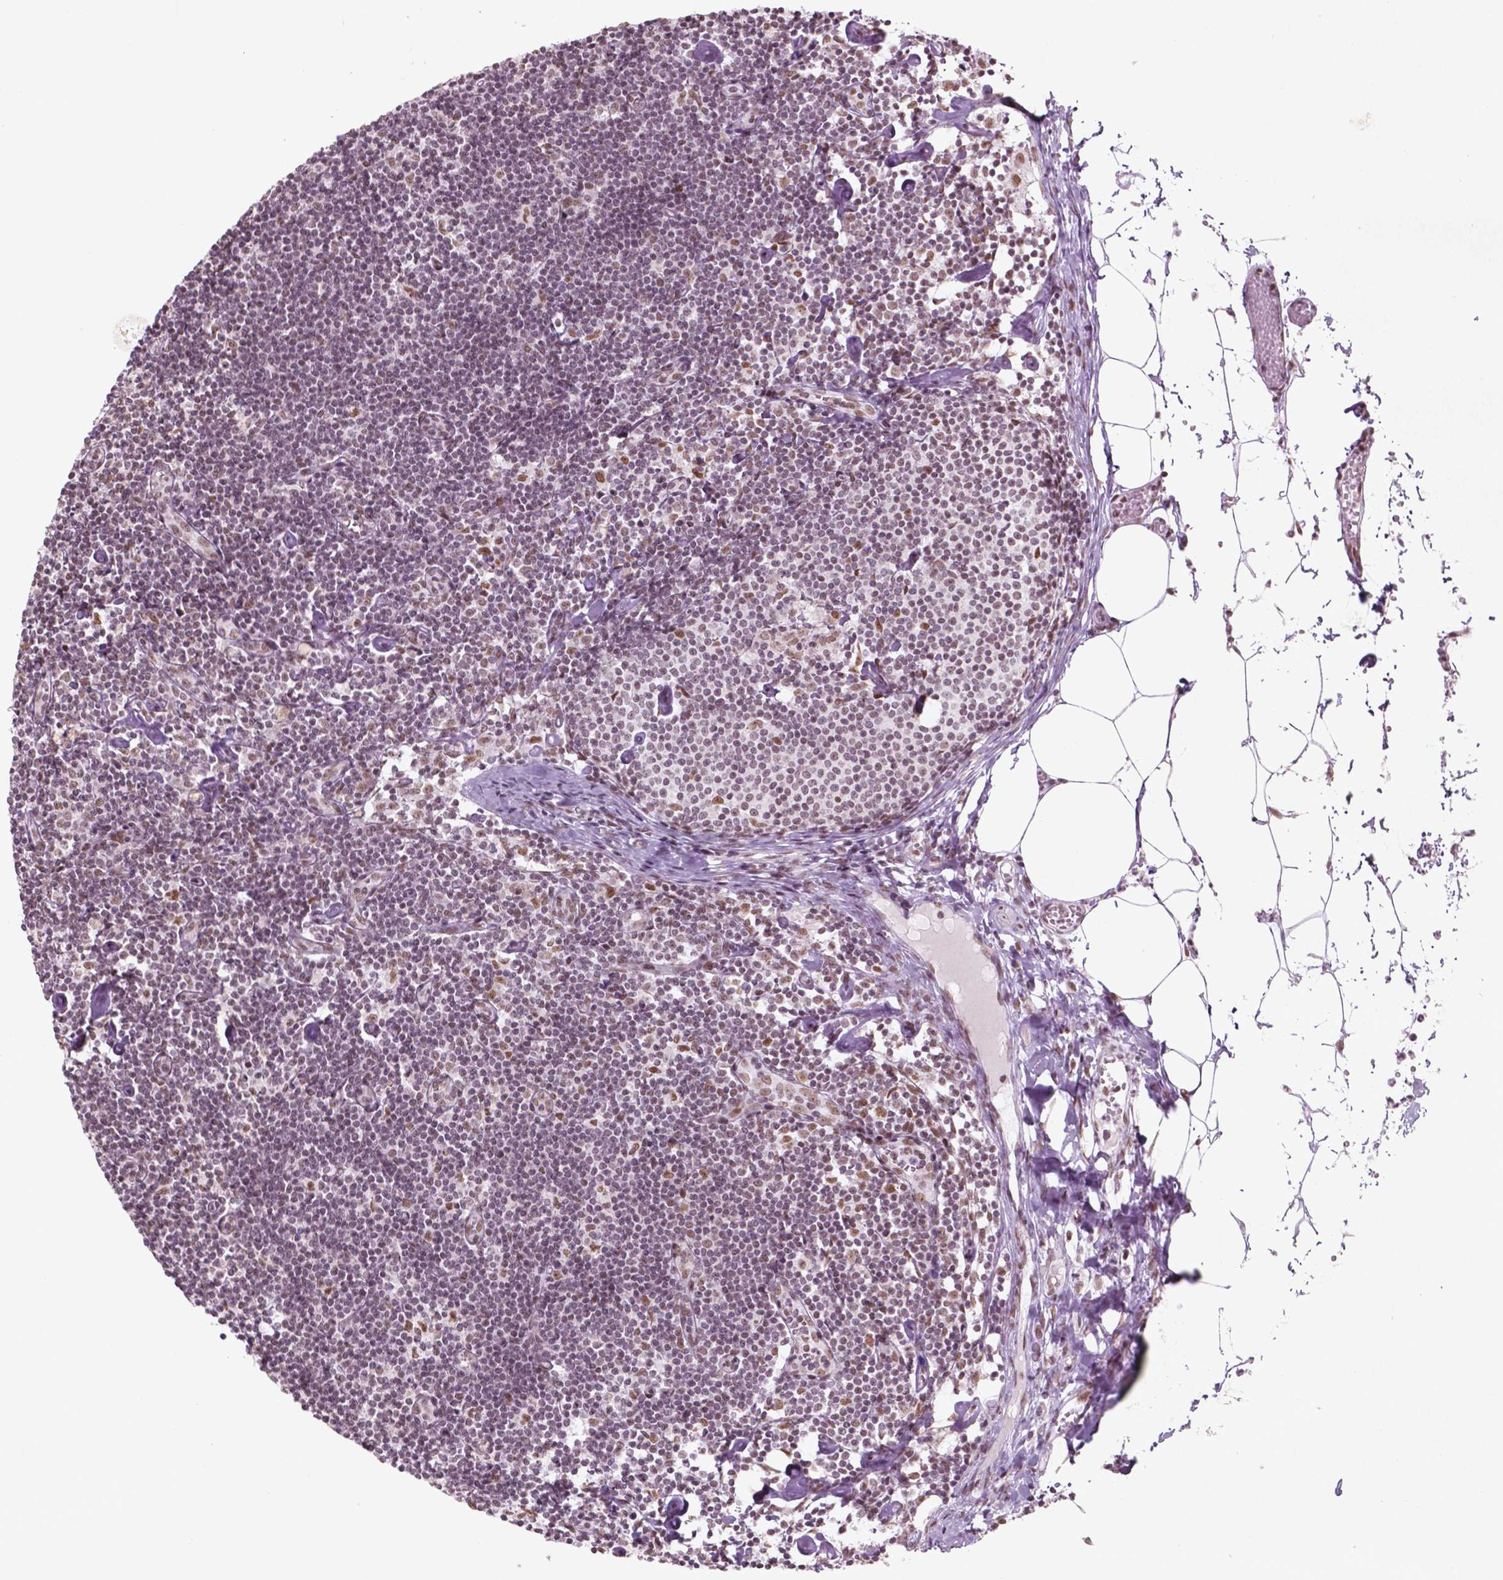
{"staining": {"intensity": "moderate", "quantity": ">75%", "location": "nuclear"}, "tissue": "lymph node", "cell_type": "Germinal center cells", "image_type": "normal", "snomed": [{"axis": "morphology", "description": "Normal tissue, NOS"}, {"axis": "topography", "description": "Lymph node"}], "caption": "A brown stain labels moderate nuclear positivity of a protein in germinal center cells of normal human lymph node. The staining is performed using DAB brown chromogen to label protein expression. The nuclei are counter-stained blue using hematoxylin.", "gene": "HMG20B", "patient": {"sex": "female", "age": 42}}